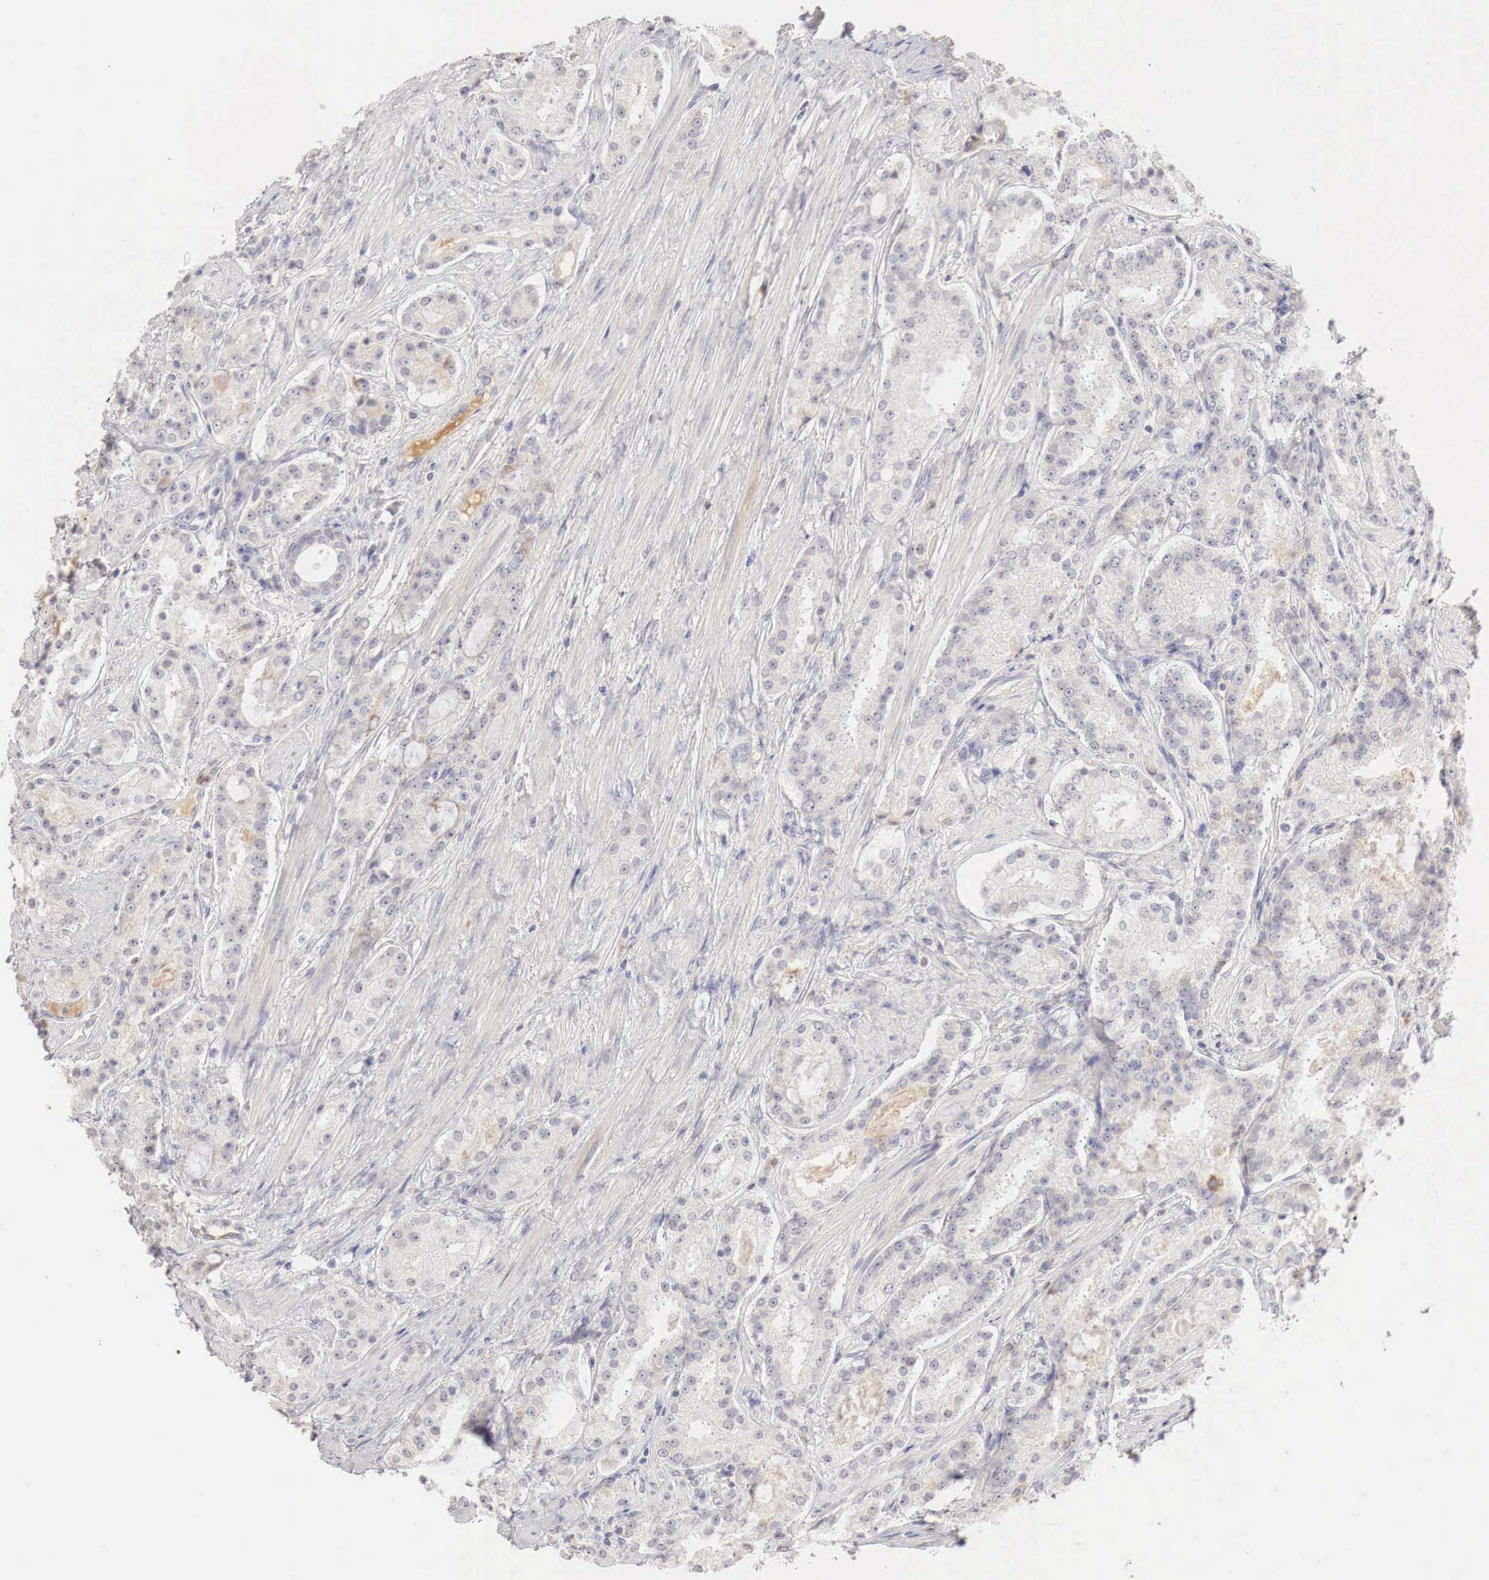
{"staining": {"intensity": "negative", "quantity": "none", "location": "none"}, "tissue": "prostate cancer", "cell_type": "Tumor cells", "image_type": "cancer", "snomed": [{"axis": "morphology", "description": "Adenocarcinoma, Medium grade"}, {"axis": "topography", "description": "Prostate"}], "caption": "The micrograph displays no staining of tumor cells in adenocarcinoma (medium-grade) (prostate).", "gene": "GATA1", "patient": {"sex": "male", "age": 72}}